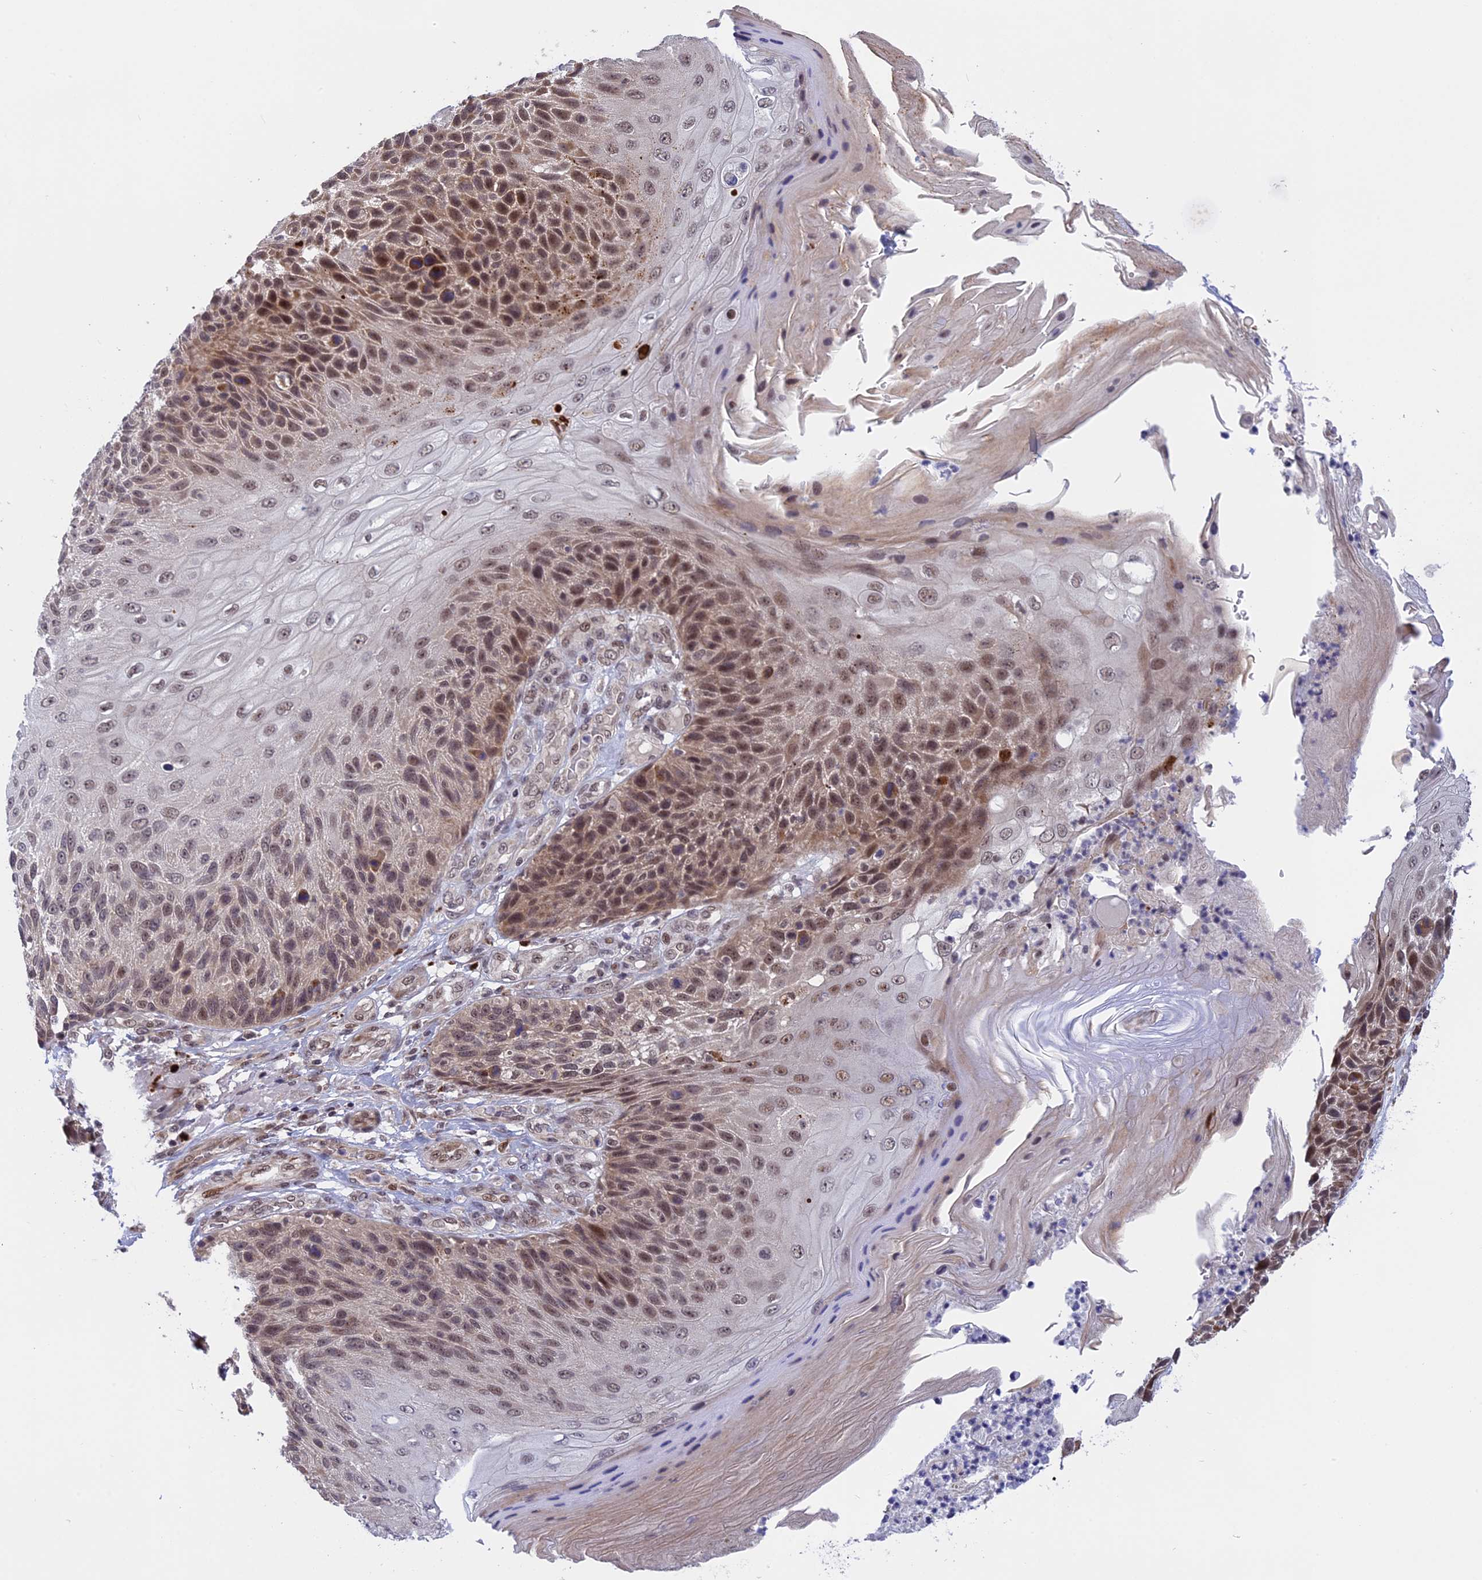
{"staining": {"intensity": "moderate", "quantity": ">75%", "location": "nuclear"}, "tissue": "skin cancer", "cell_type": "Tumor cells", "image_type": "cancer", "snomed": [{"axis": "morphology", "description": "Squamous cell carcinoma, NOS"}, {"axis": "topography", "description": "Skin"}], "caption": "There is medium levels of moderate nuclear expression in tumor cells of skin squamous cell carcinoma, as demonstrated by immunohistochemical staining (brown color).", "gene": "POLR2C", "patient": {"sex": "female", "age": 88}}